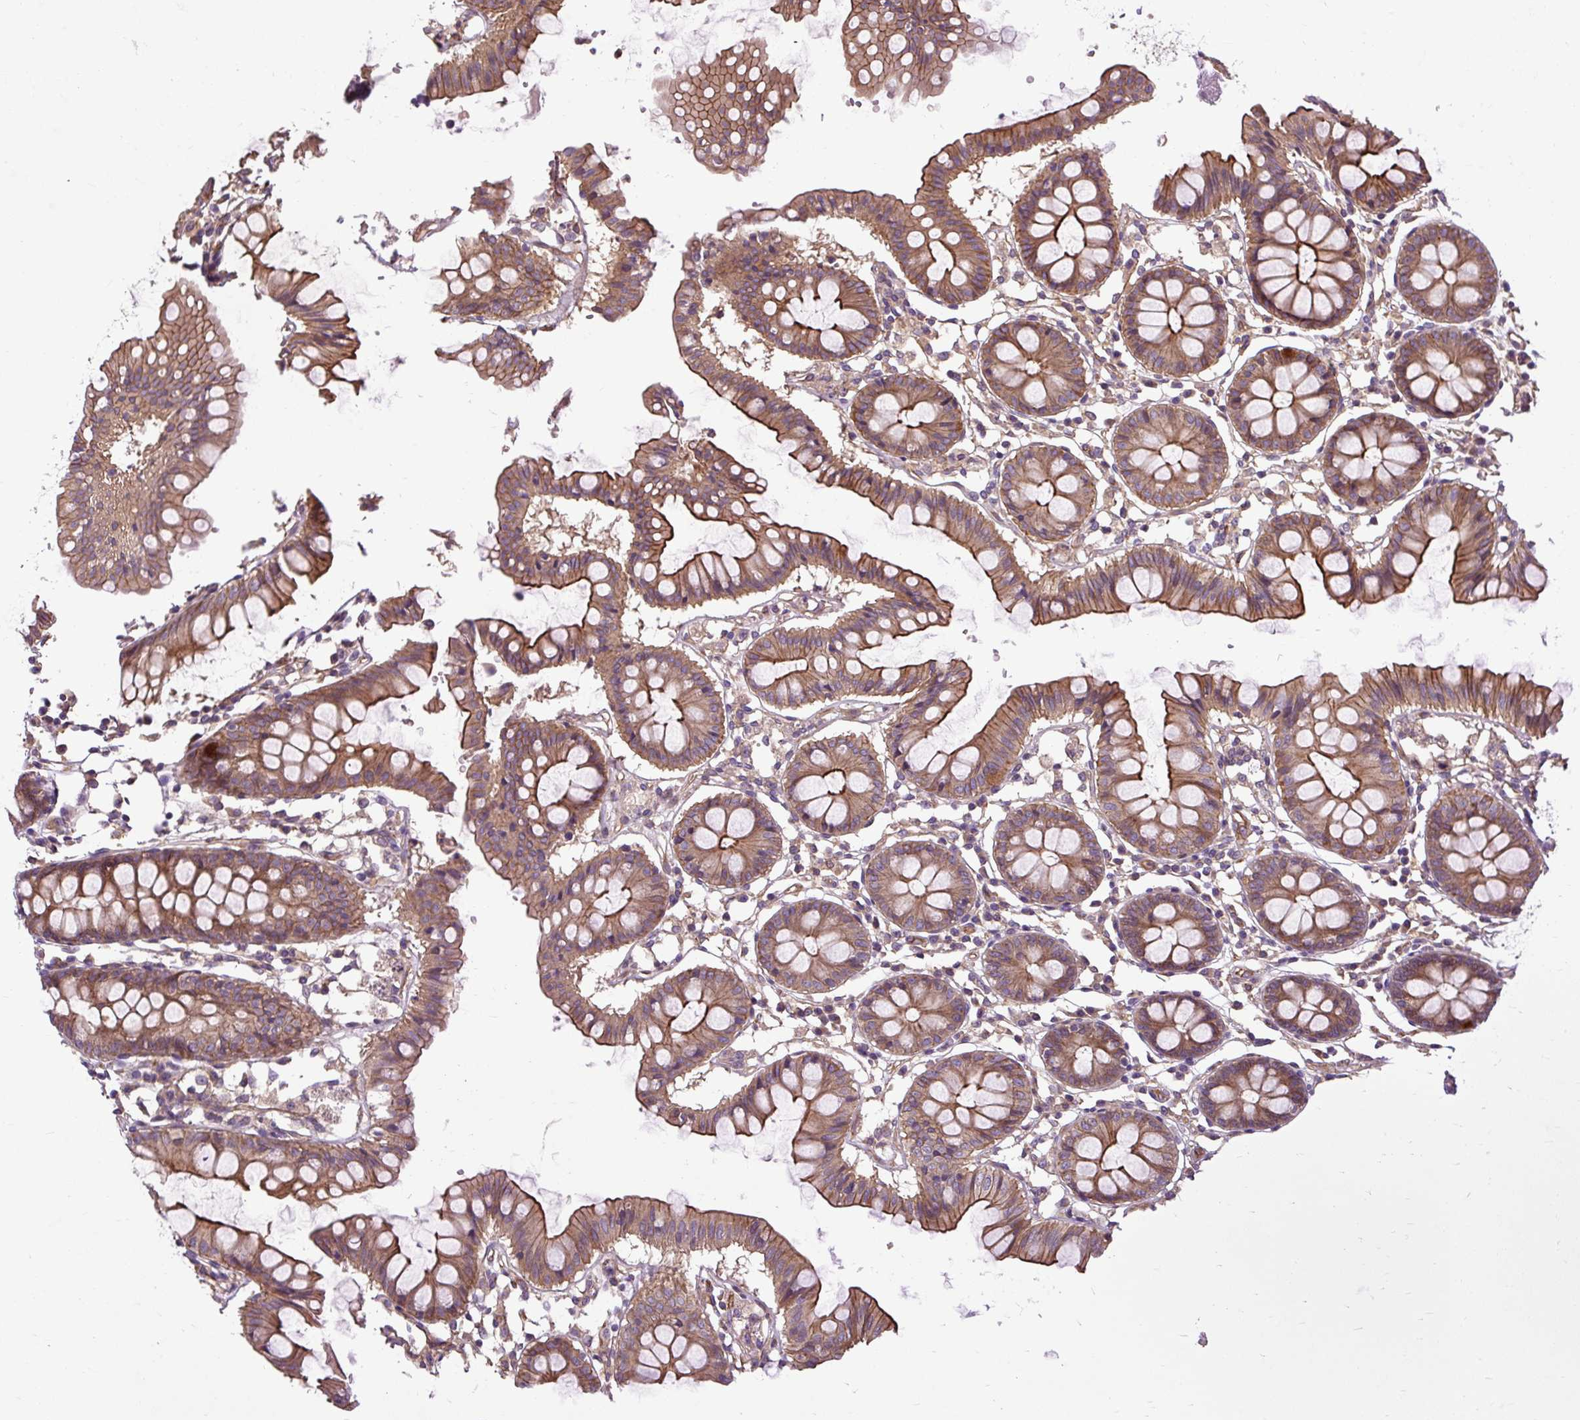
{"staining": {"intensity": "moderate", "quantity": ">75%", "location": "cytoplasmic/membranous"}, "tissue": "colon", "cell_type": "Glandular cells", "image_type": "normal", "snomed": [{"axis": "morphology", "description": "Normal tissue, NOS"}, {"axis": "topography", "description": "Colon"}], "caption": "IHC photomicrograph of benign colon stained for a protein (brown), which exhibits medium levels of moderate cytoplasmic/membranous positivity in about >75% of glandular cells.", "gene": "CCDC93", "patient": {"sex": "female", "age": 84}}